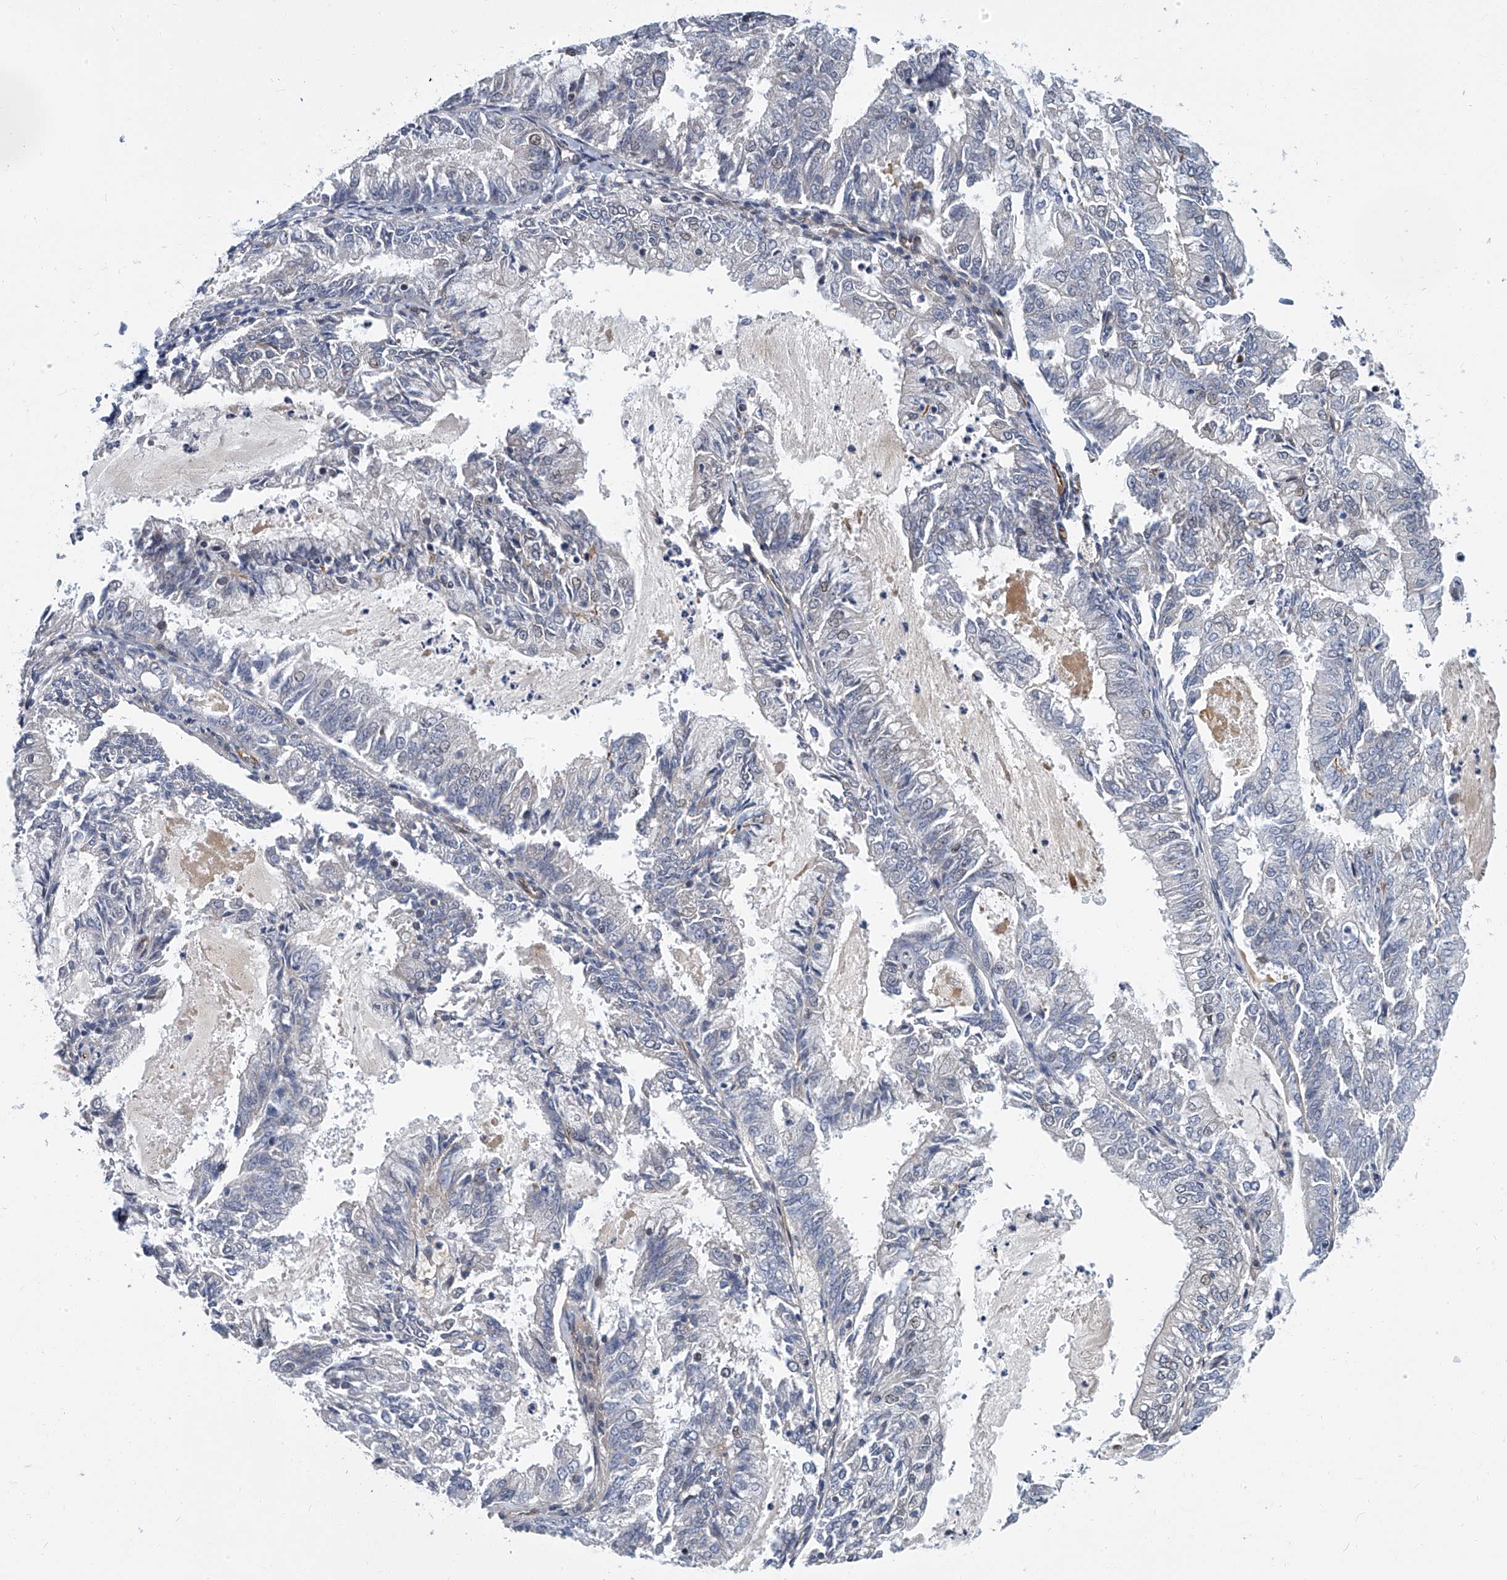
{"staining": {"intensity": "negative", "quantity": "none", "location": "none"}, "tissue": "endometrial cancer", "cell_type": "Tumor cells", "image_type": "cancer", "snomed": [{"axis": "morphology", "description": "Adenocarcinoma, NOS"}, {"axis": "topography", "description": "Endometrium"}], "caption": "Image shows no protein positivity in tumor cells of endometrial cancer tissue. The staining is performed using DAB brown chromogen with nuclei counter-stained in using hematoxylin.", "gene": "KIRREL1", "patient": {"sex": "female", "age": 57}}